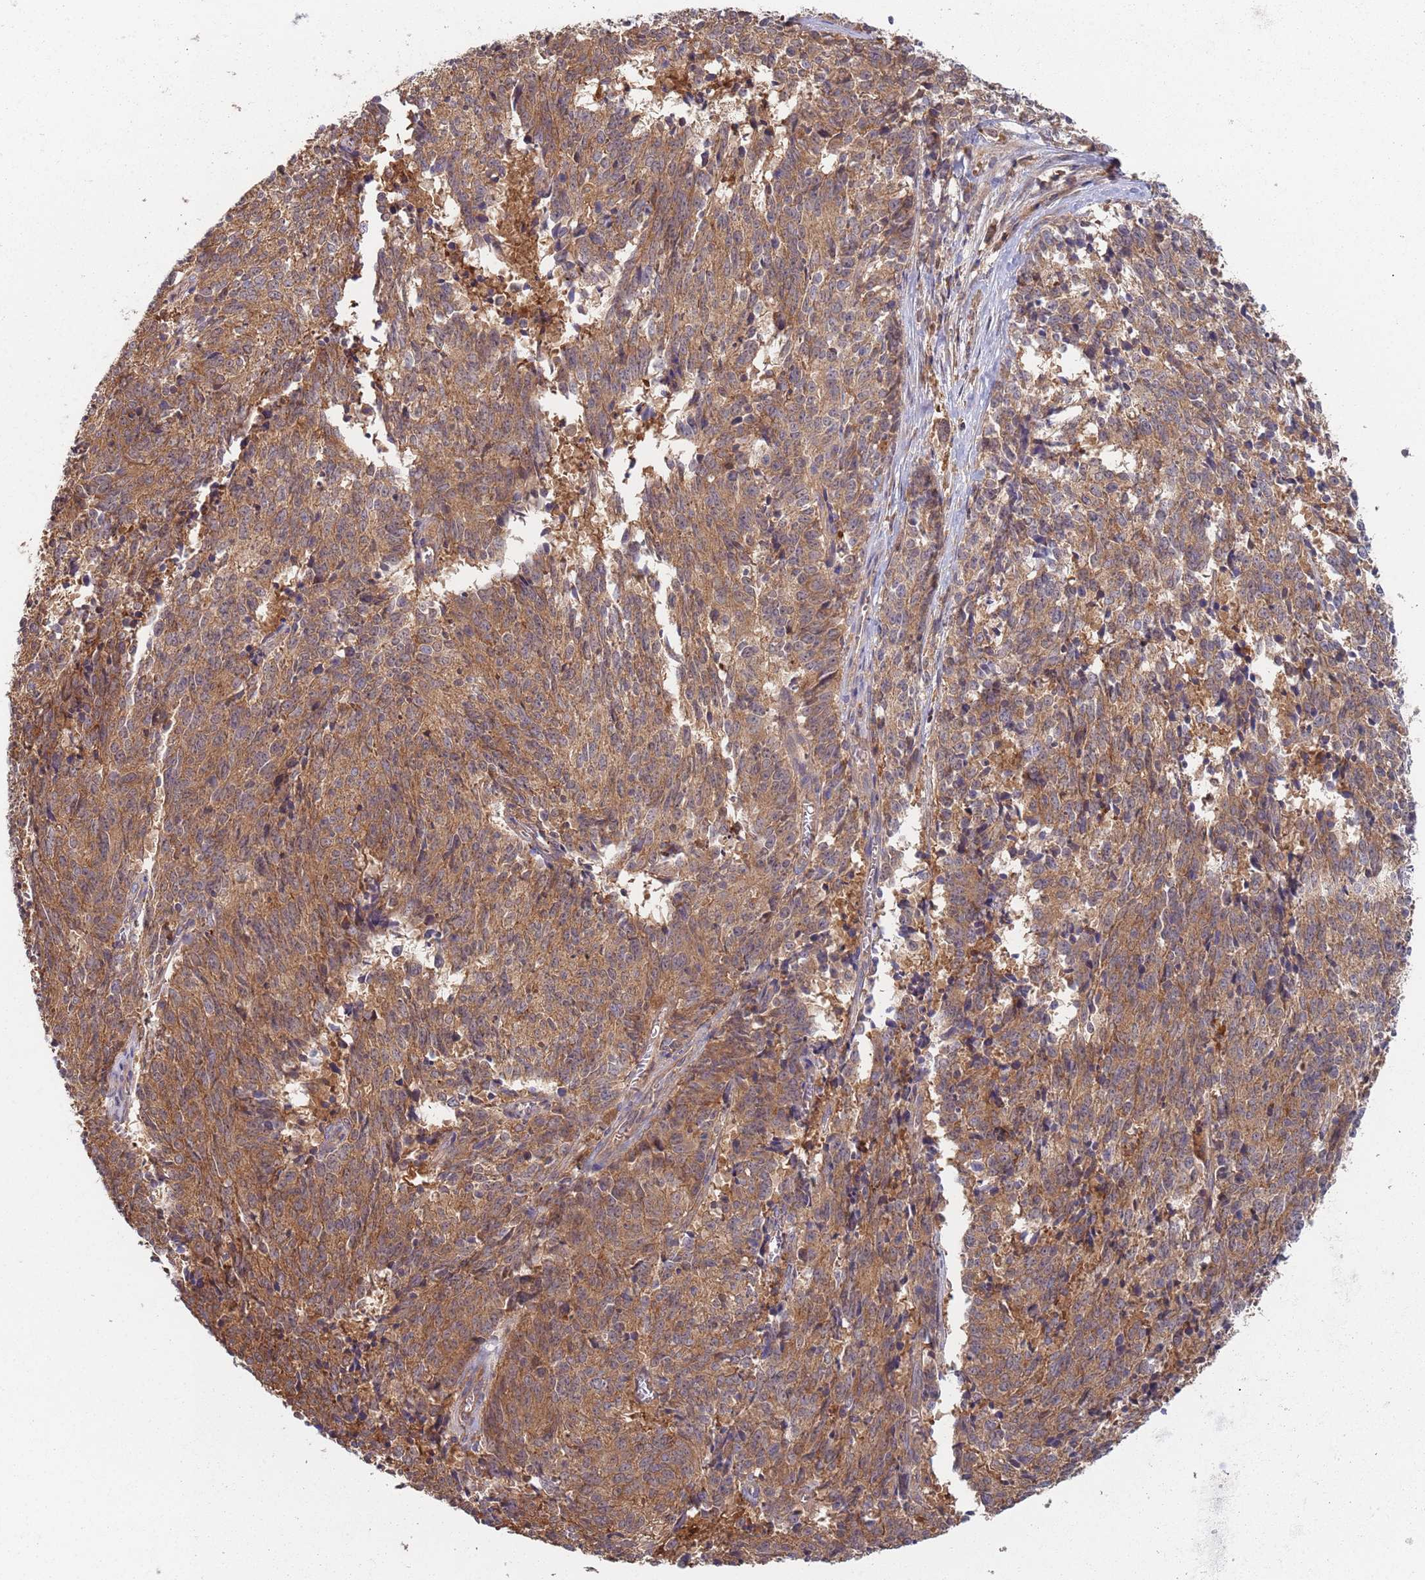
{"staining": {"intensity": "moderate", "quantity": ">75%", "location": "cytoplasmic/membranous"}, "tissue": "cervical cancer", "cell_type": "Tumor cells", "image_type": "cancer", "snomed": [{"axis": "morphology", "description": "Squamous cell carcinoma, NOS"}, {"axis": "topography", "description": "Cervix"}], "caption": "Immunohistochemistry (IHC) histopathology image of neoplastic tissue: cervical cancer (squamous cell carcinoma) stained using immunohistochemistry (IHC) demonstrates medium levels of moderate protein expression localized specifically in the cytoplasmic/membranous of tumor cells, appearing as a cytoplasmic/membranous brown color.", "gene": "GDI2", "patient": {"sex": "female", "age": 29}}